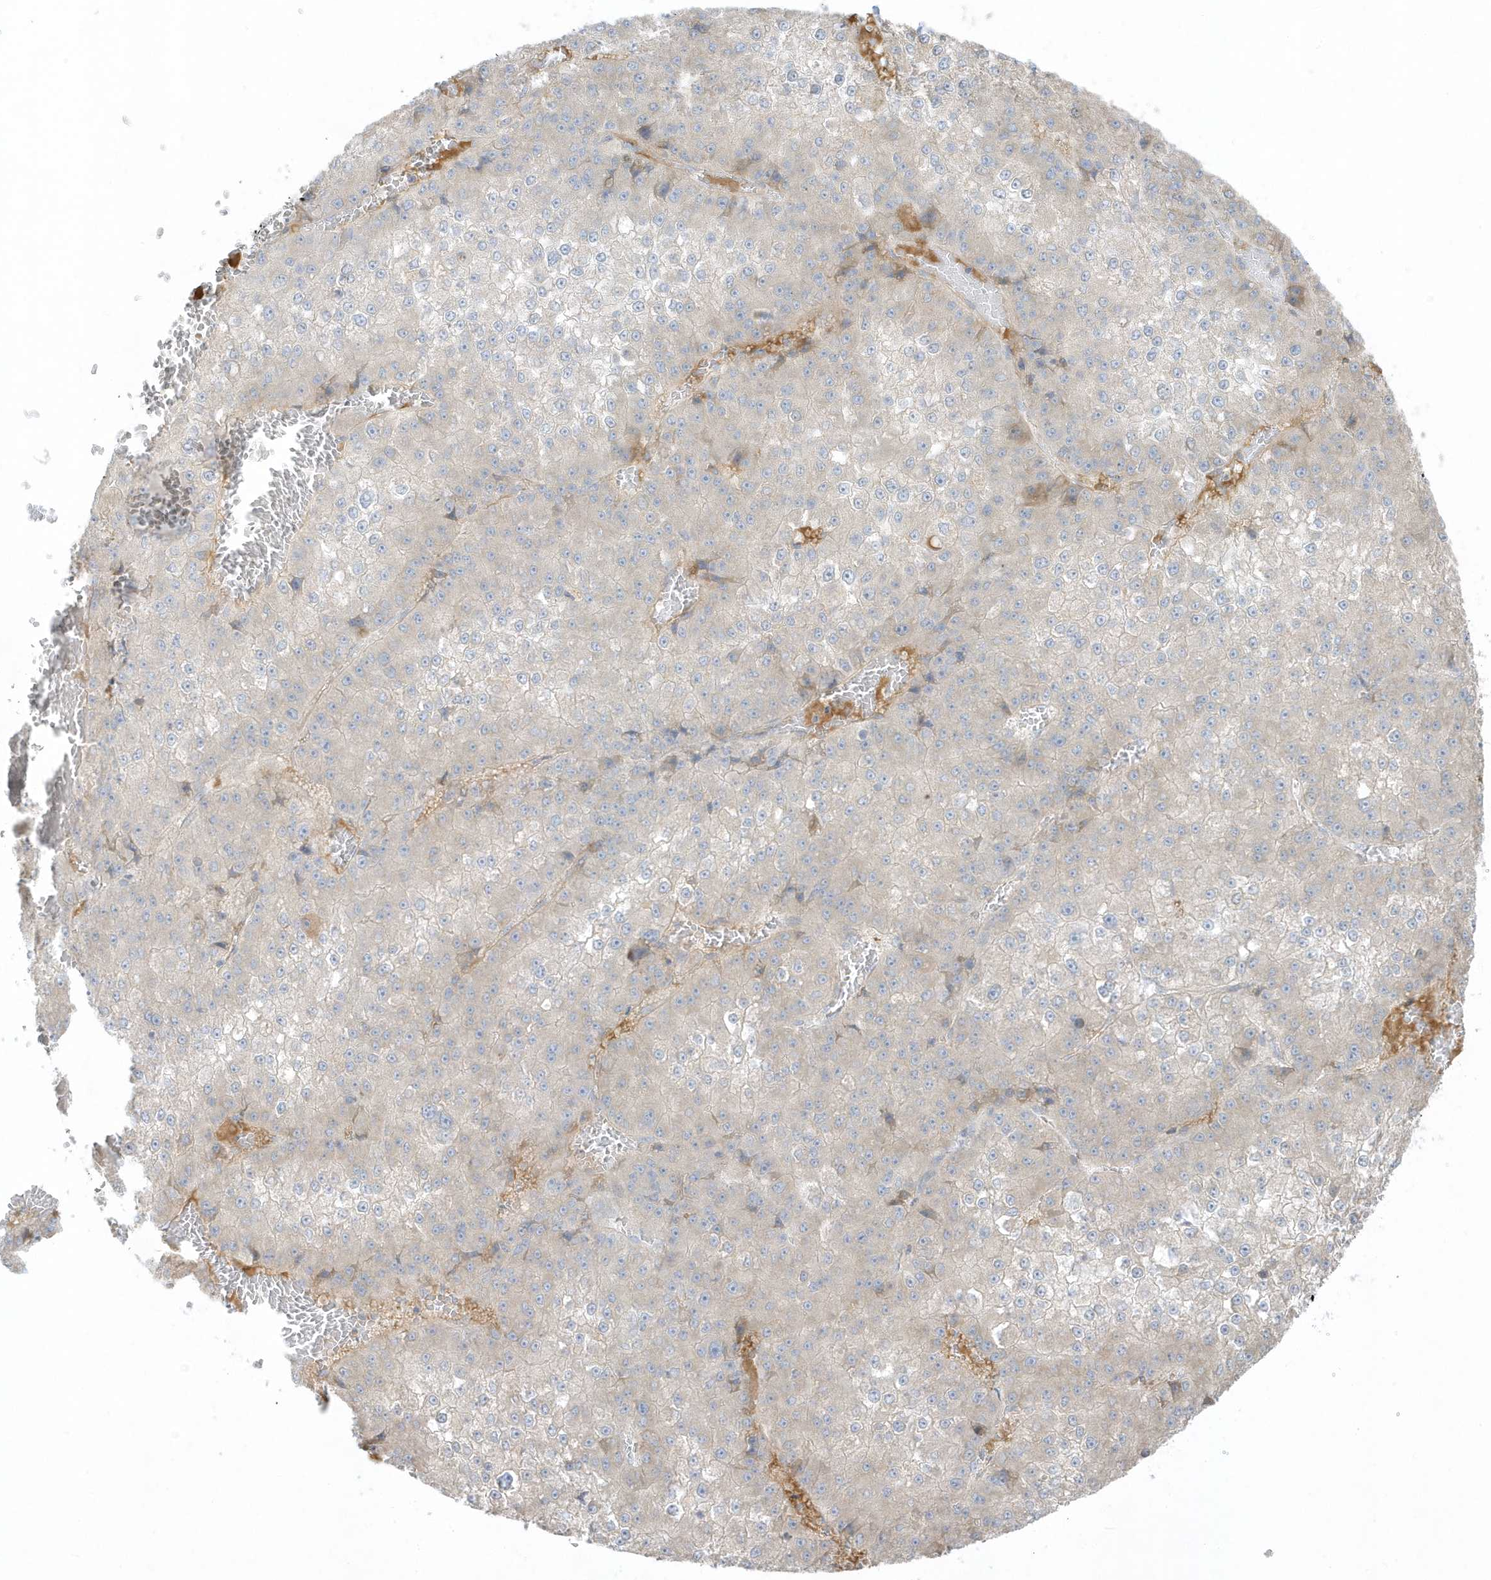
{"staining": {"intensity": "negative", "quantity": "none", "location": "none"}, "tissue": "liver cancer", "cell_type": "Tumor cells", "image_type": "cancer", "snomed": [{"axis": "morphology", "description": "Carcinoma, Hepatocellular, NOS"}, {"axis": "topography", "description": "Liver"}], "caption": "Tumor cells are negative for protein expression in human hepatocellular carcinoma (liver).", "gene": "THADA", "patient": {"sex": "female", "age": 73}}